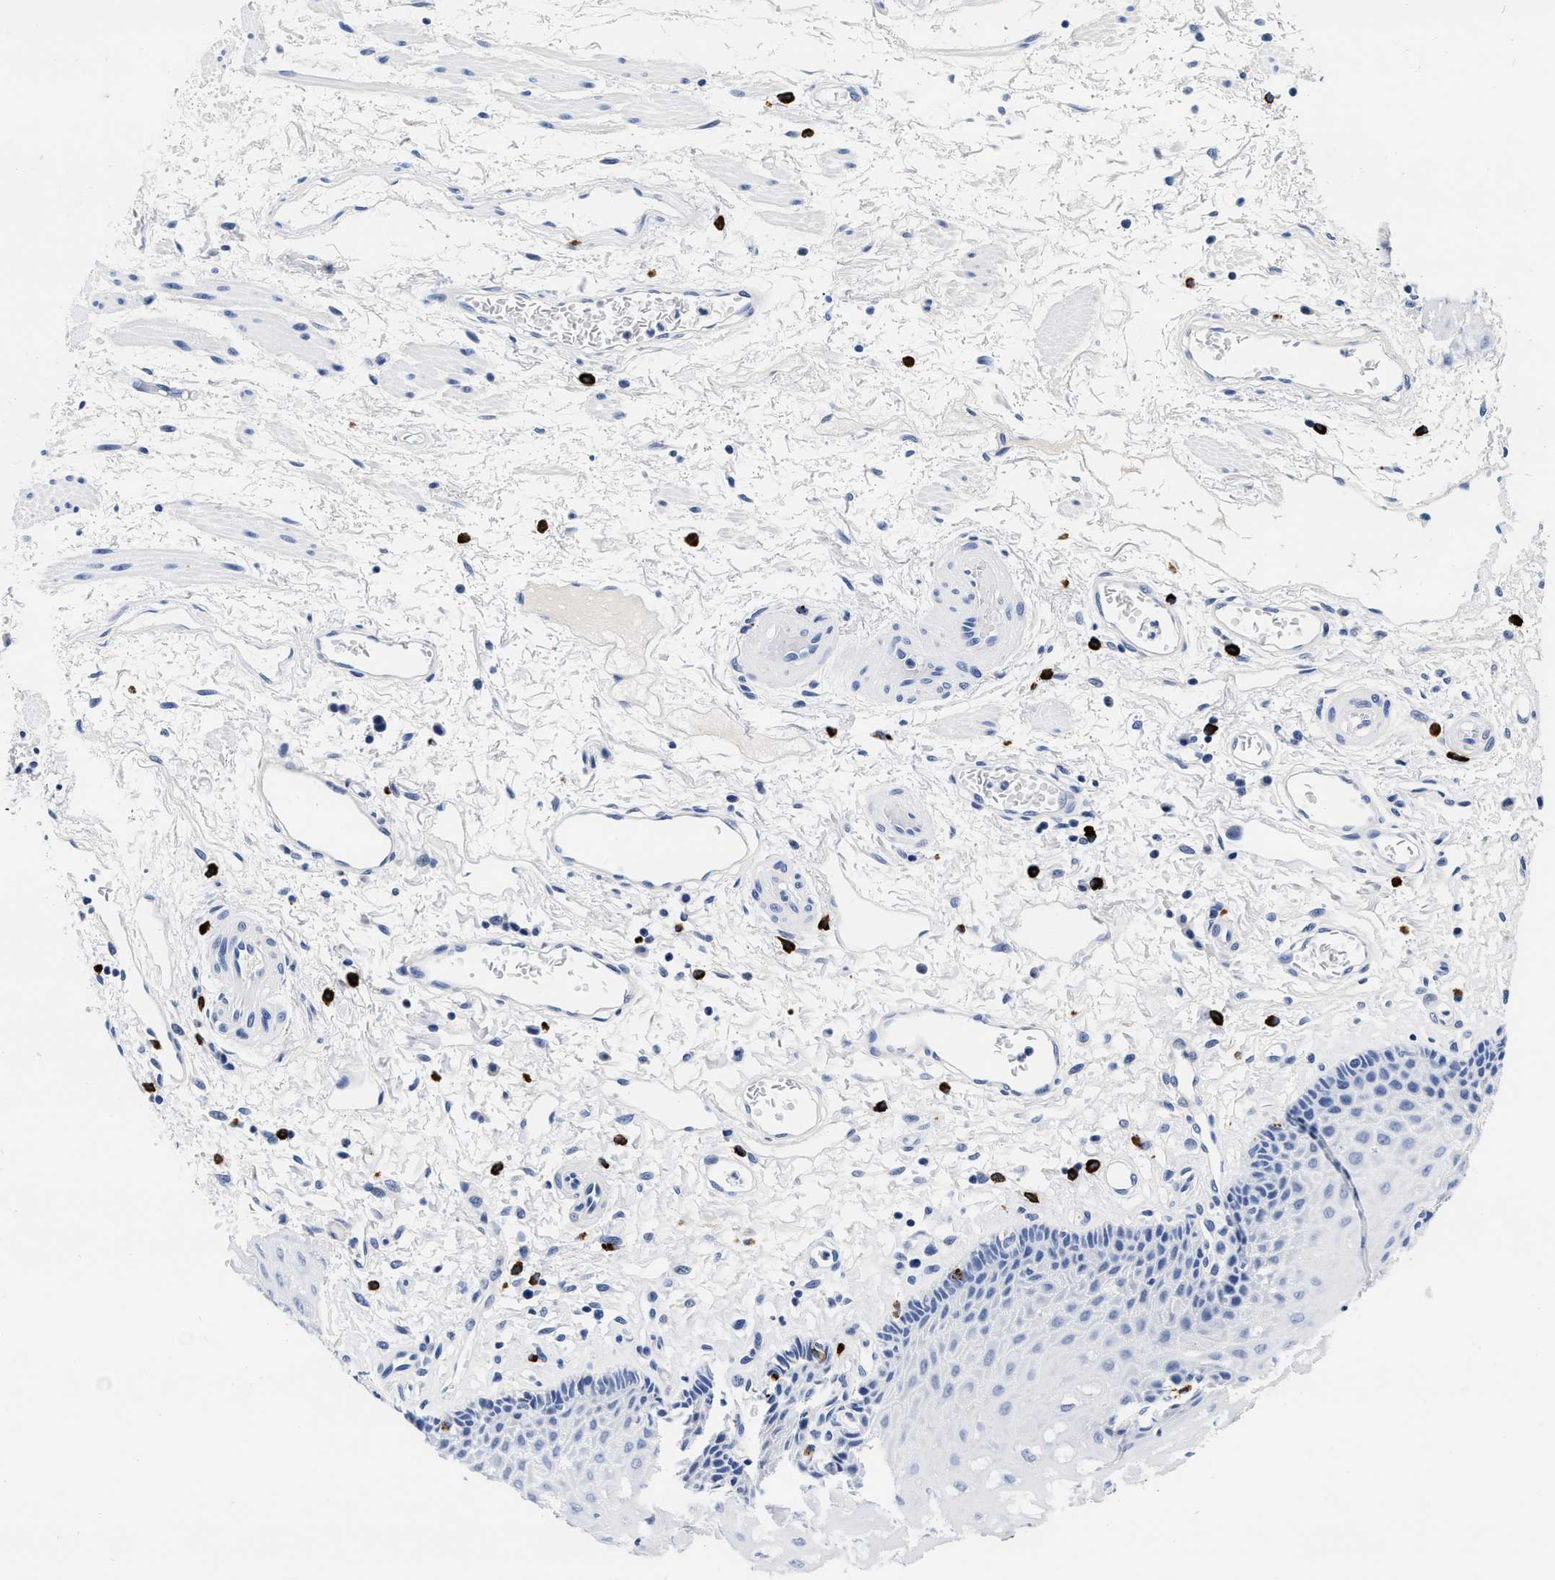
{"staining": {"intensity": "negative", "quantity": "none", "location": "none"}, "tissue": "esophagus", "cell_type": "Squamous epithelial cells", "image_type": "normal", "snomed": [{"axis": "morphology", "description": "Normal tissue, NOS"}, {"axis": "topography", "description": "Esophagus"}], "caption": "This is an immunohistochemistry micrograph of benign esophagus. There is no positivity in squamous epithelial cells.", "gene": "CER1", "patient": {"sex": "male", "age": 54}}